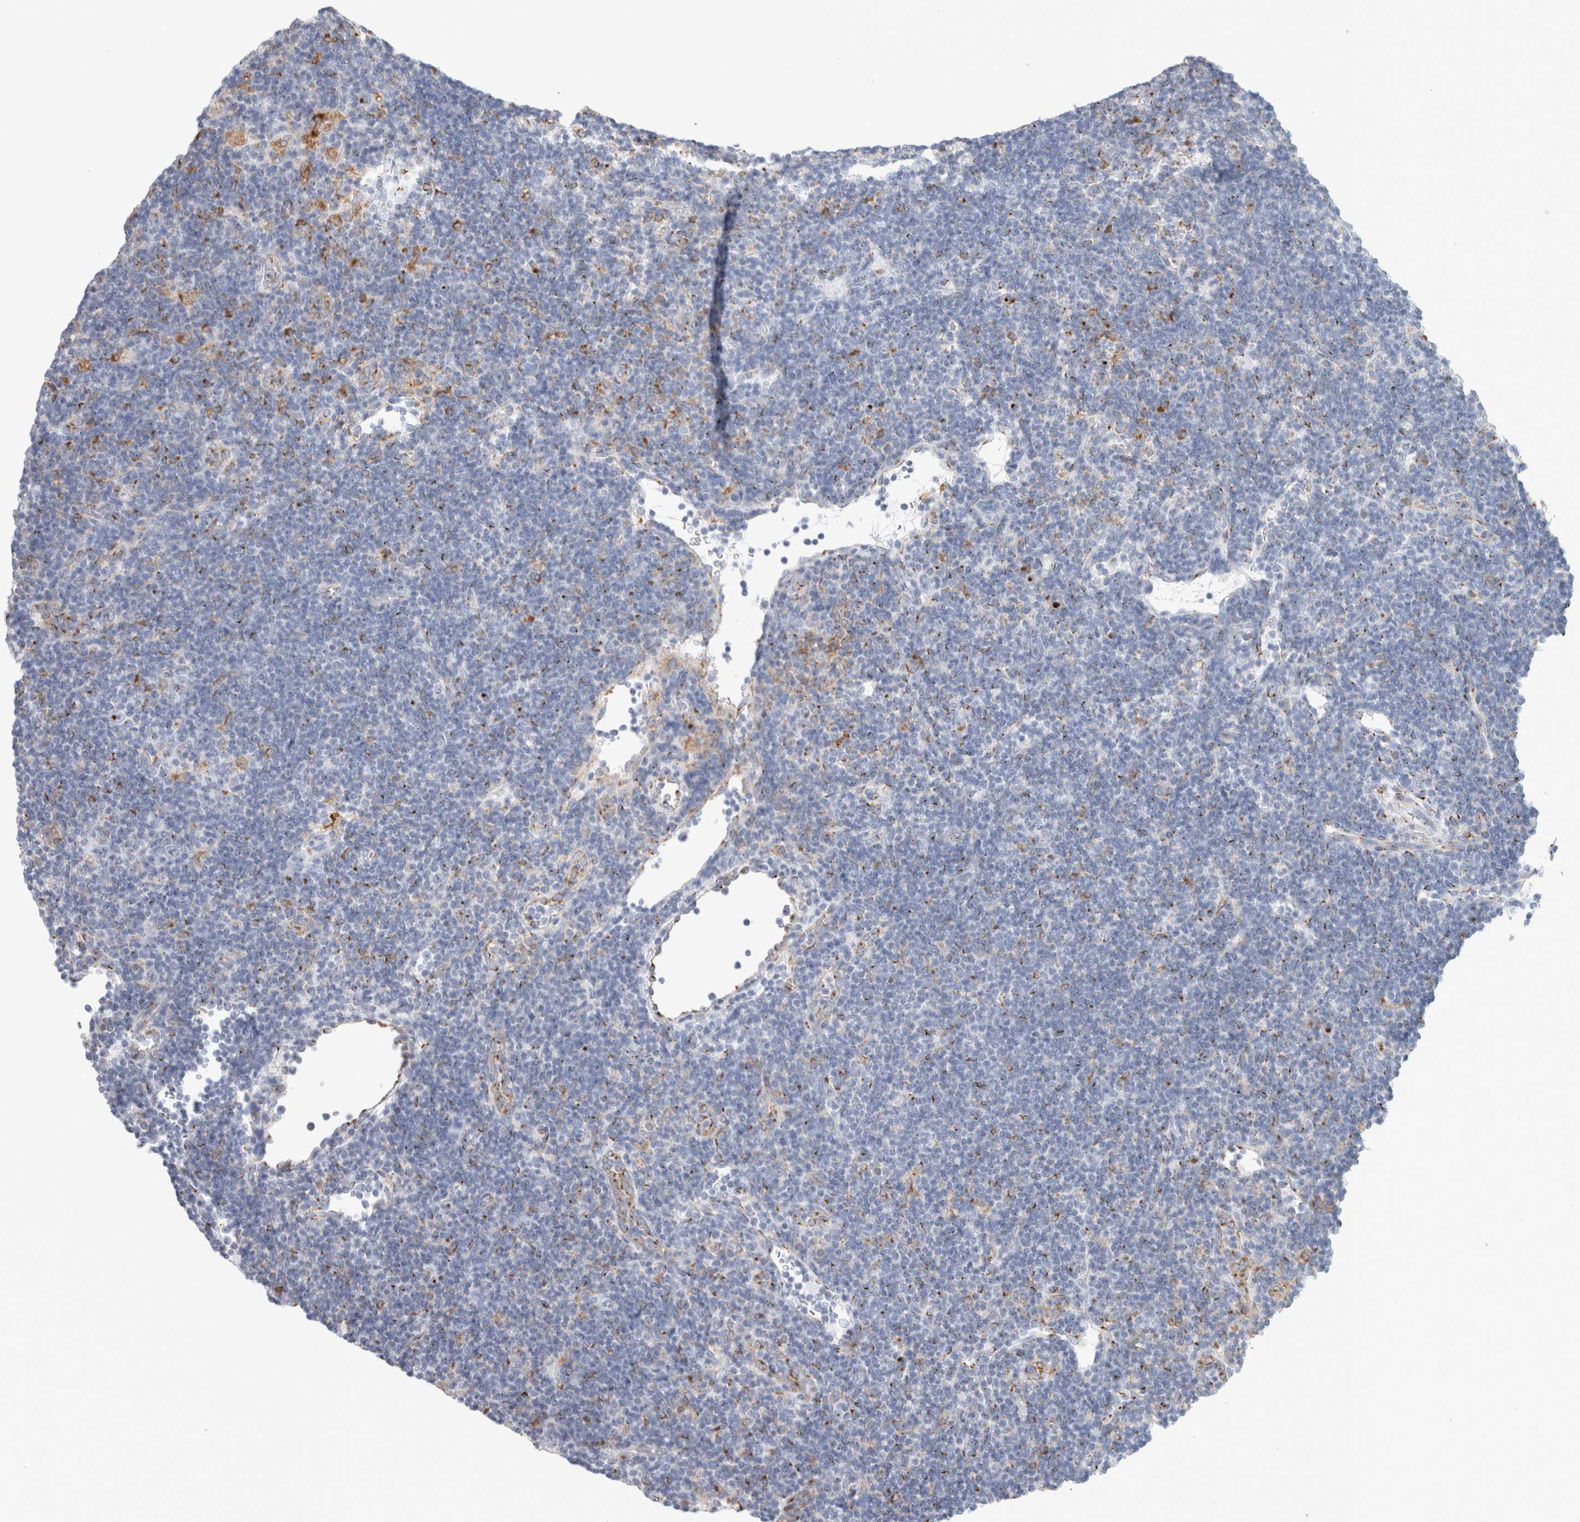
{"staining": {"intensity": "moderate", "quantity": ">75%", "location": "cytoplasmic/membranous"}, "tissue": "lymphoma", "cell_type": "Tumor cells", "image_type": "cancer", "snomed": [{"axis": "morphology", "description": "Hodgkin's disease, NOS"}, {"axis": "topography", "description": "Lymph node"}], "caption": "There is medium levels of moderate cytoplasmic/membranous positivity in tumor cells of Hodgkin's disease, as demonstrated by immunohistochemical staining (brown color).", "gene": "MCFD2", "patient": {"sex": "female", "age": 57}}